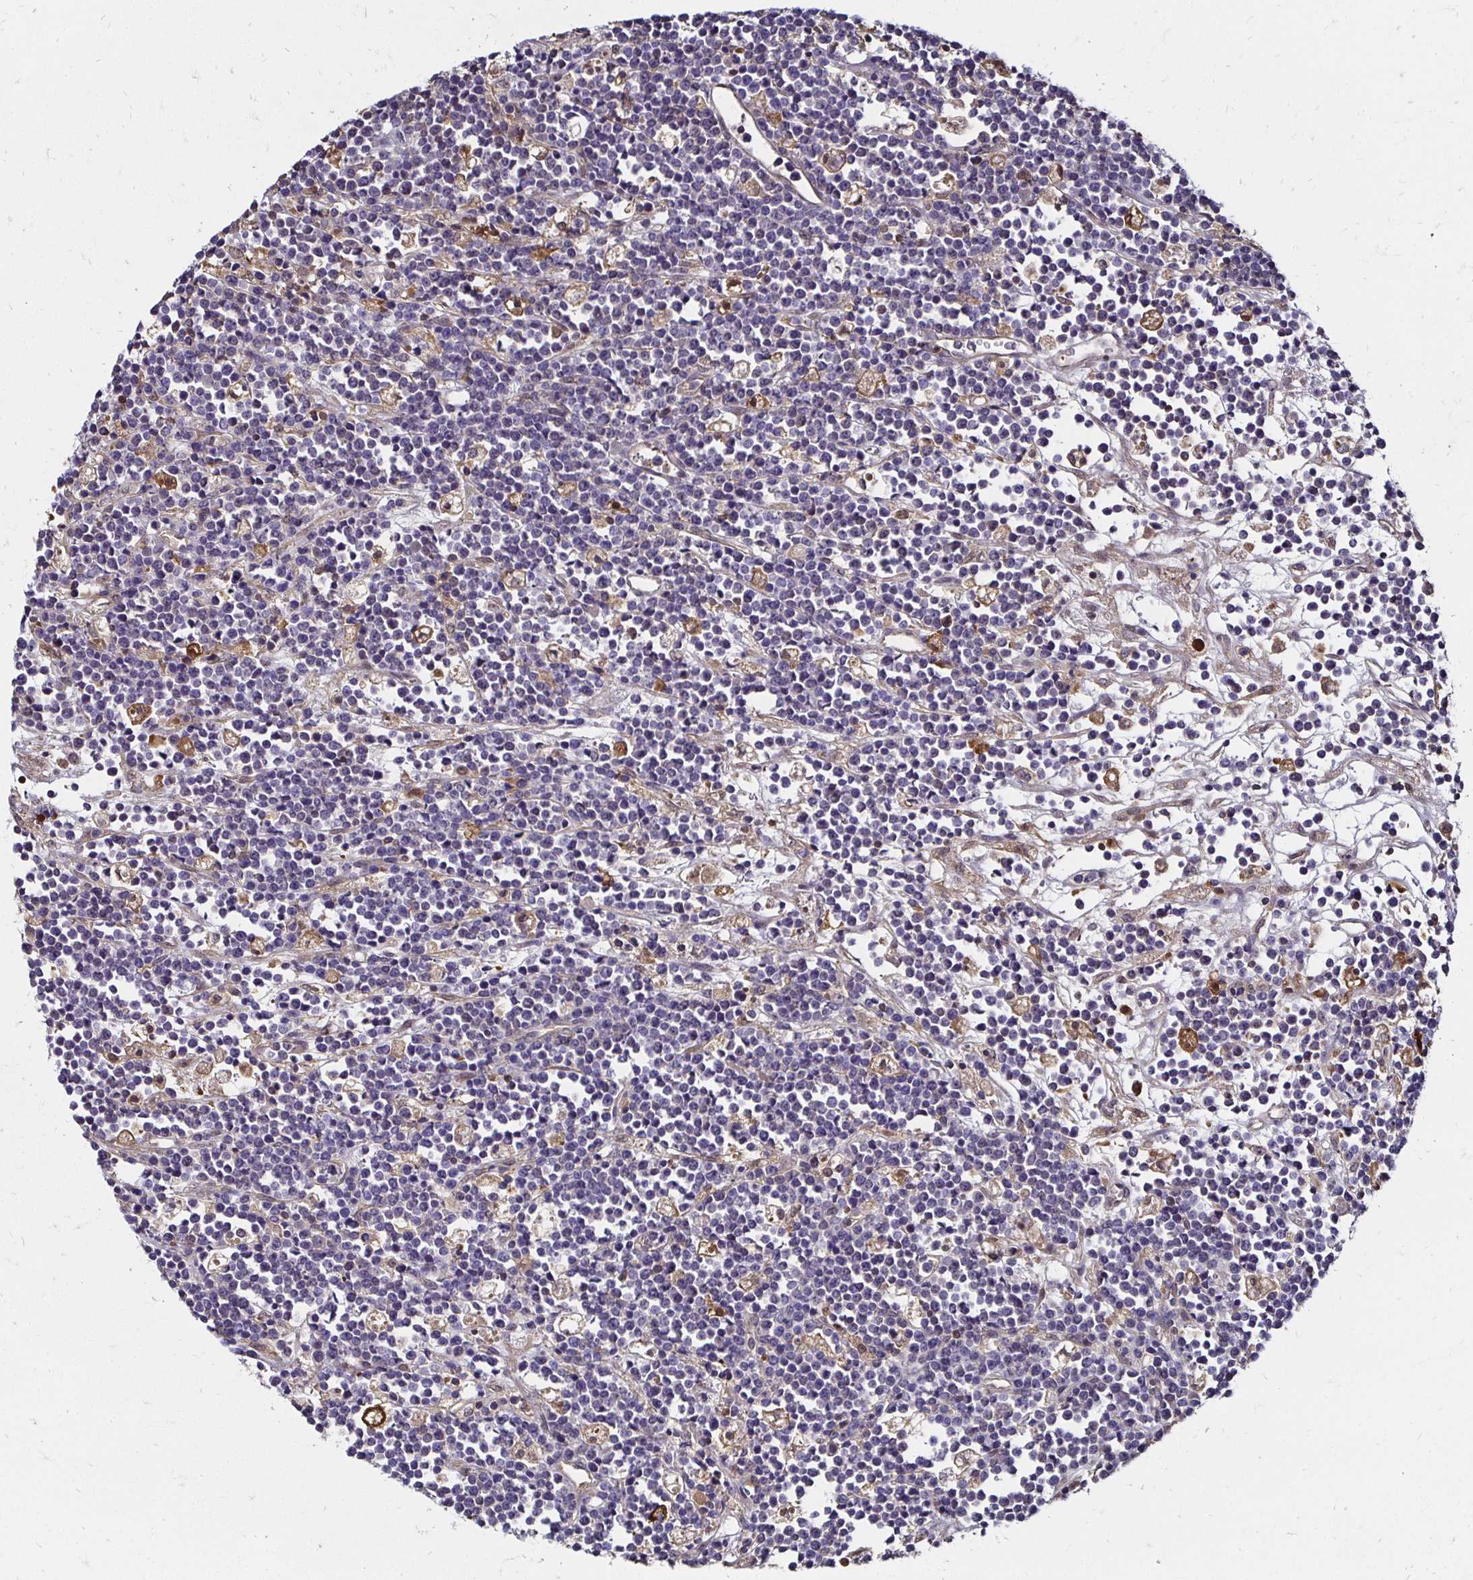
{"staining": {"intensity": "negative", "quantity": "none", "location": "none"}, "tissue": "lymphoma", "cell_type": "Tumor cells", "image_type": "cancer", "snomed": [{"axis": "morphology", "description": "Malignant lymphoma, non-Hodgkin's type, High grade"}, {"axis": "topography", "description": "Ovary"}], "caption": "Lymphoma stained for a protein using immunohistochemistry shows no staining tumor cells.", "gene": "TXN", "patient": {"sex": "female", "age": 56}}